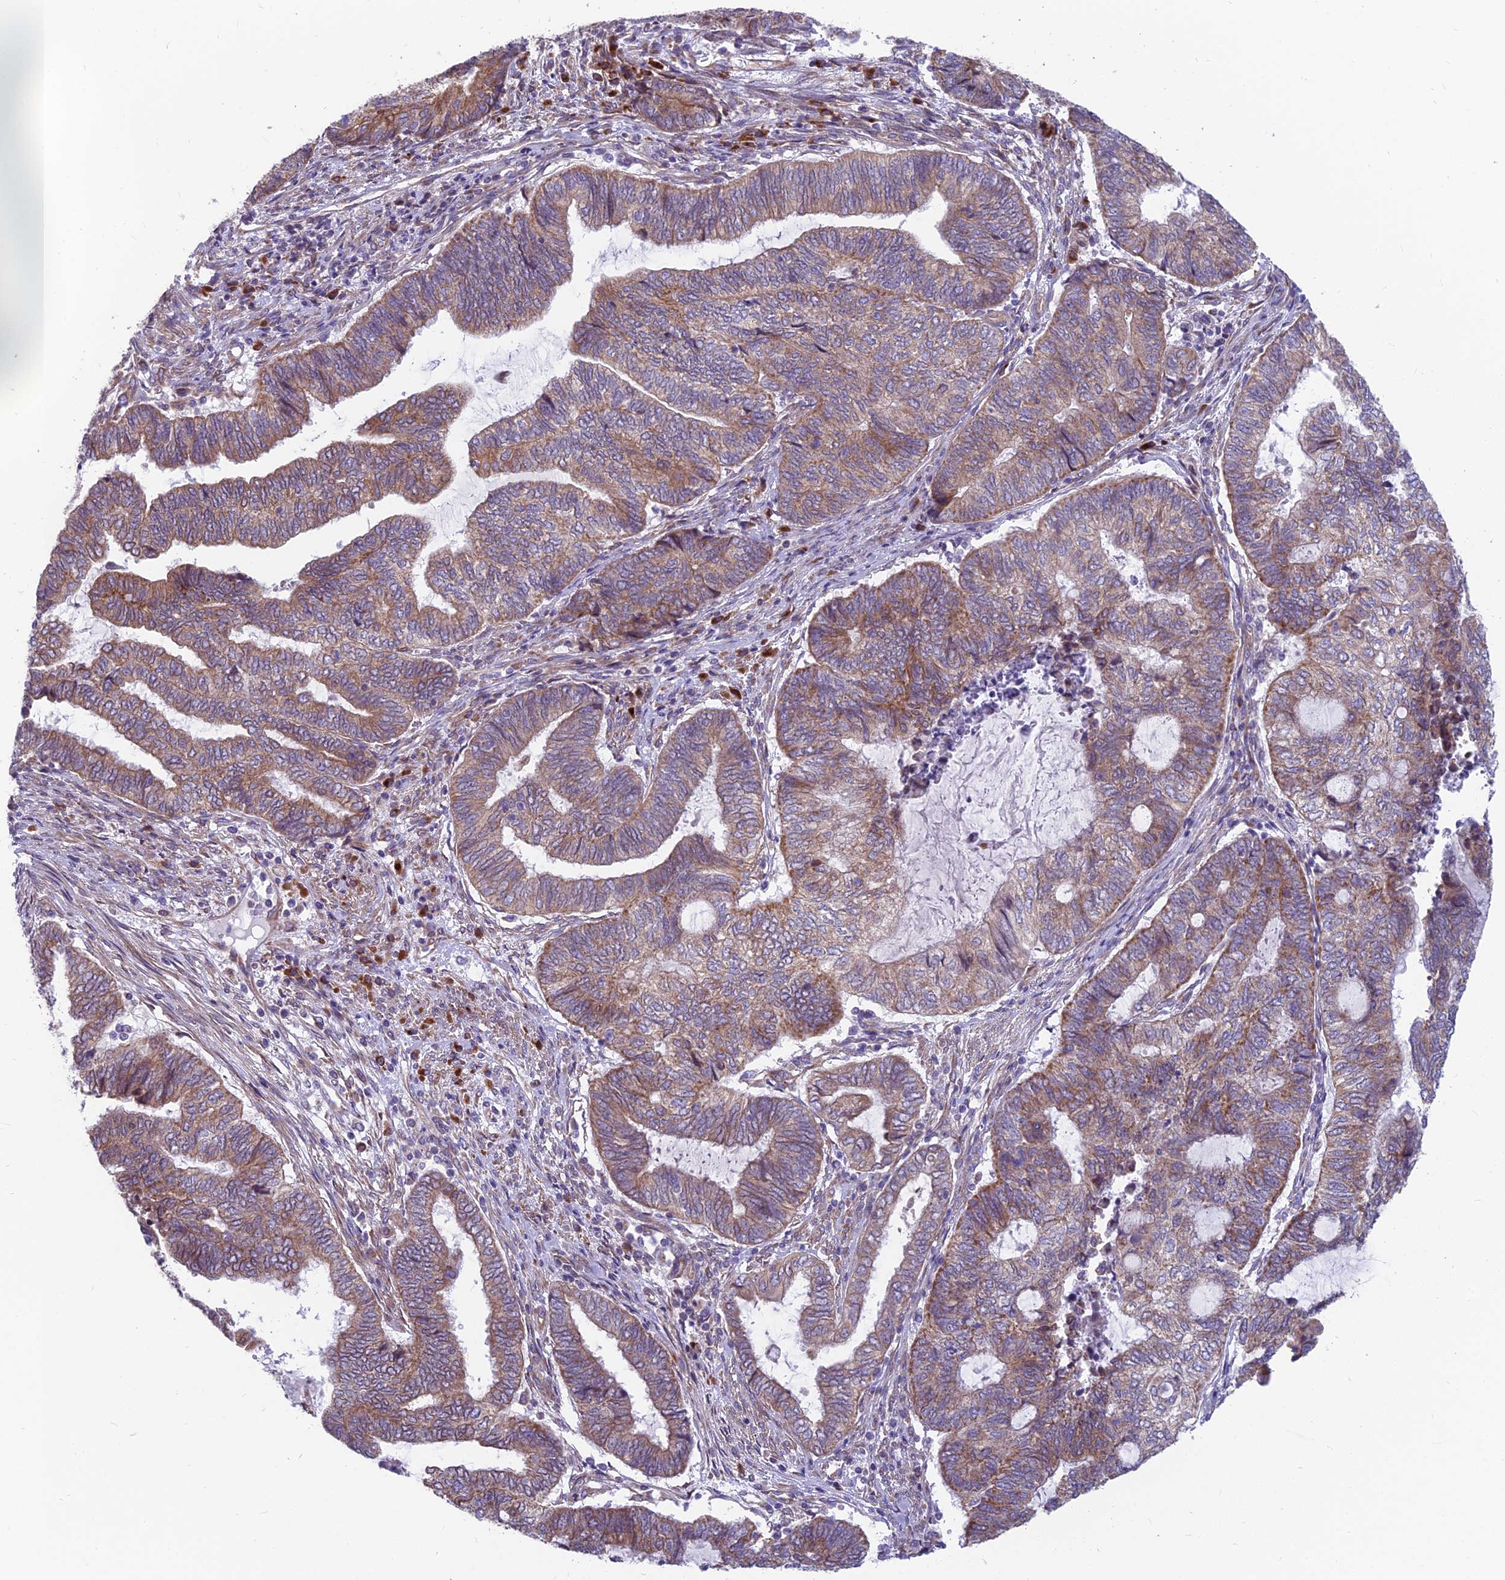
{"staining": {"intensity": "moderate", "quantity": ">75%", "location": "cytoplasmic/membranous"}, "tissue": "endometrial cancer", "cell_type": "Tumor cells", "image_type": "cancer", "snomed": [{"axis": "morphology", "description": "Adenocarcinoma, NOS"}, {"axis": "topography", "description": "Uterus"}, {"axis": "topography", "description": "Endometrium"}], "caption": "Protein expression analysis of human endometrial adenocarcinoma reveals moderate cytoplasmic/membranous staining in about >75% of tumor cells.", "gene": "TBC1D20", "patient": {"sex": "female", "age": 70}}